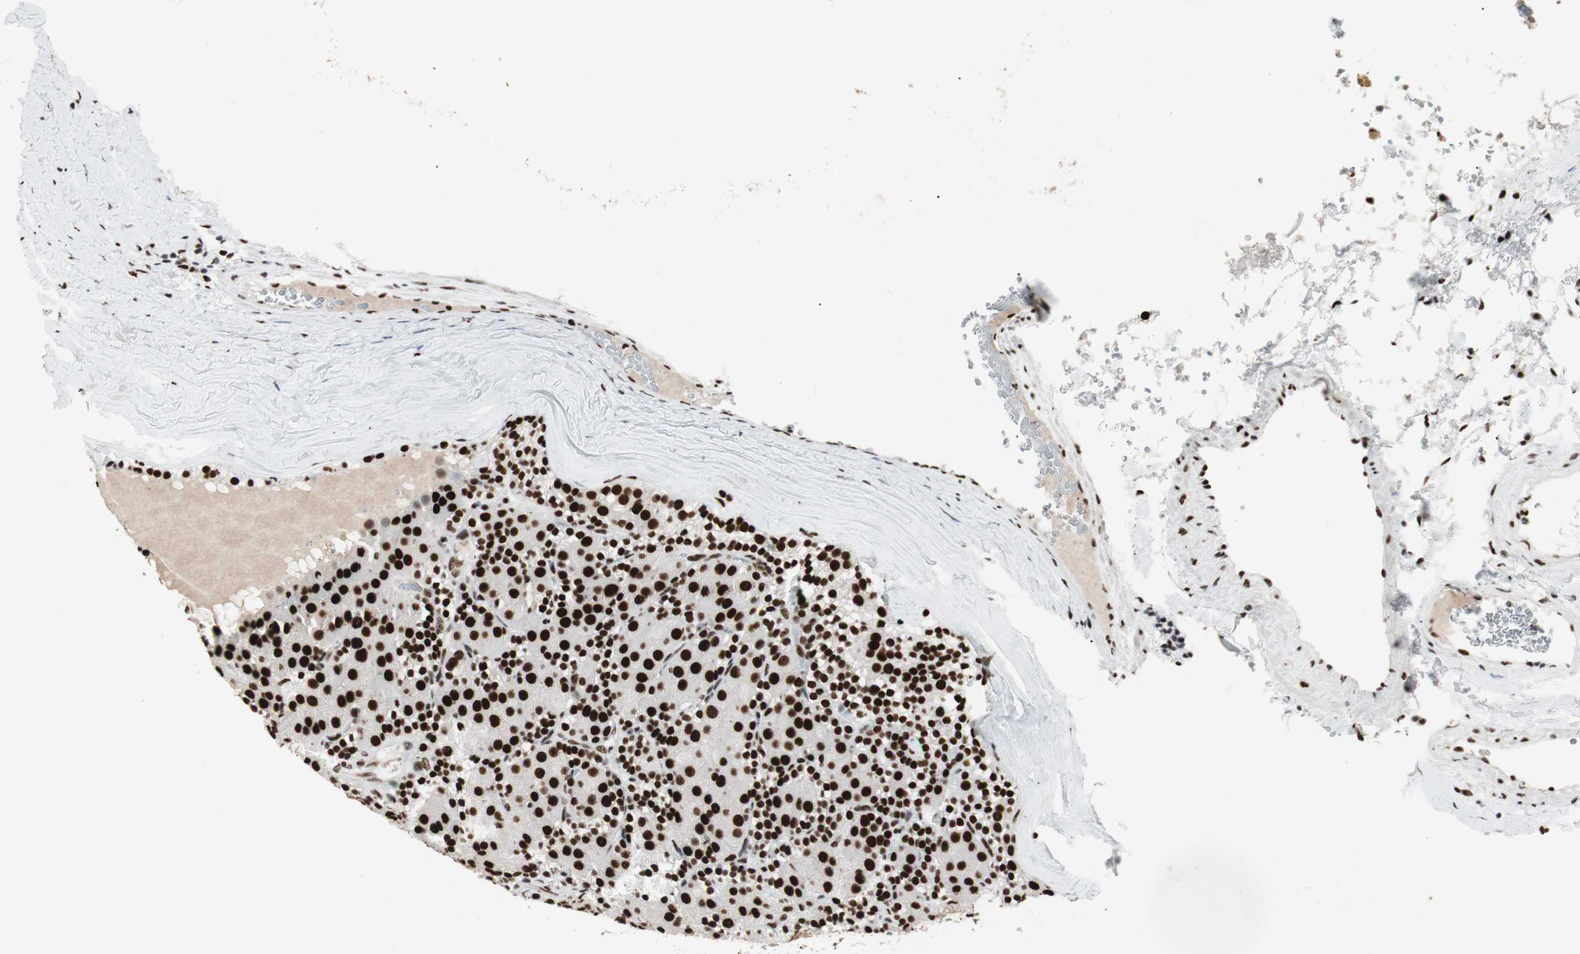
{"staining": {"intensity": "strong", "quantity": ">75%", "location": "nuclear"}, "tissue": "parathyroid gland", "cell_type": "Glandular cells", "image_type": "normal", "snomed": [{"axis": "morphology", "description": "Normal tissue, NOS"}, {"axis": "morphology", "description": "Adenoma, NOS"}, {"axis": "topography", "description": "Parathyroid gland"}], "caption": "Parathyroid gland stained with IHC displays strong nuclear positivity in approximately >75% of glandular cells.", "gene": "PSME3", "patient": {"sex": "female", "age": 86}}